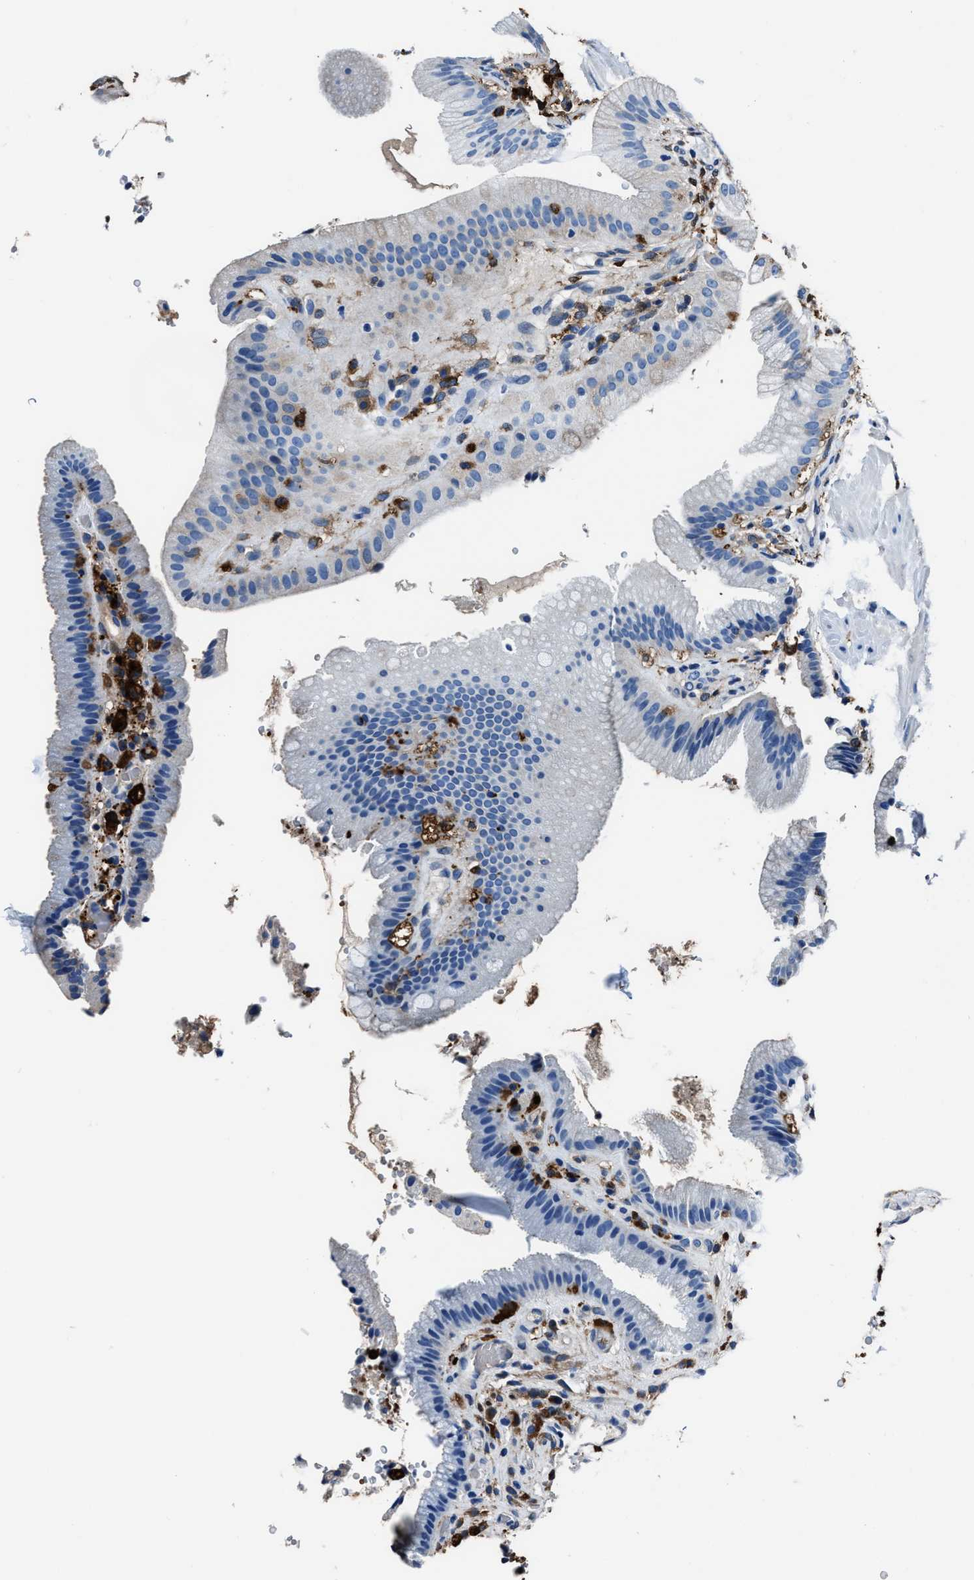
{"staining": {"intensity": "weak", "quantity": "<25%", "location": "cytoplasmic/membranous"}, "tissue": "gallbladder", "cell_type": "Glandular cells", "image_type": "normal", "snomed": [{"axis": "morphology", "description": "Normal tissue, NOS"}, {"axis": "topography", "description": "Gallbladder"}], "caption": "Immunohistochemistry histopathology image of normal gallbladder stained for a protein (brown), which reveals no positivity in glandular cells.", "gene": "FTL", "patient": {"sex": "male", "age": 49}}